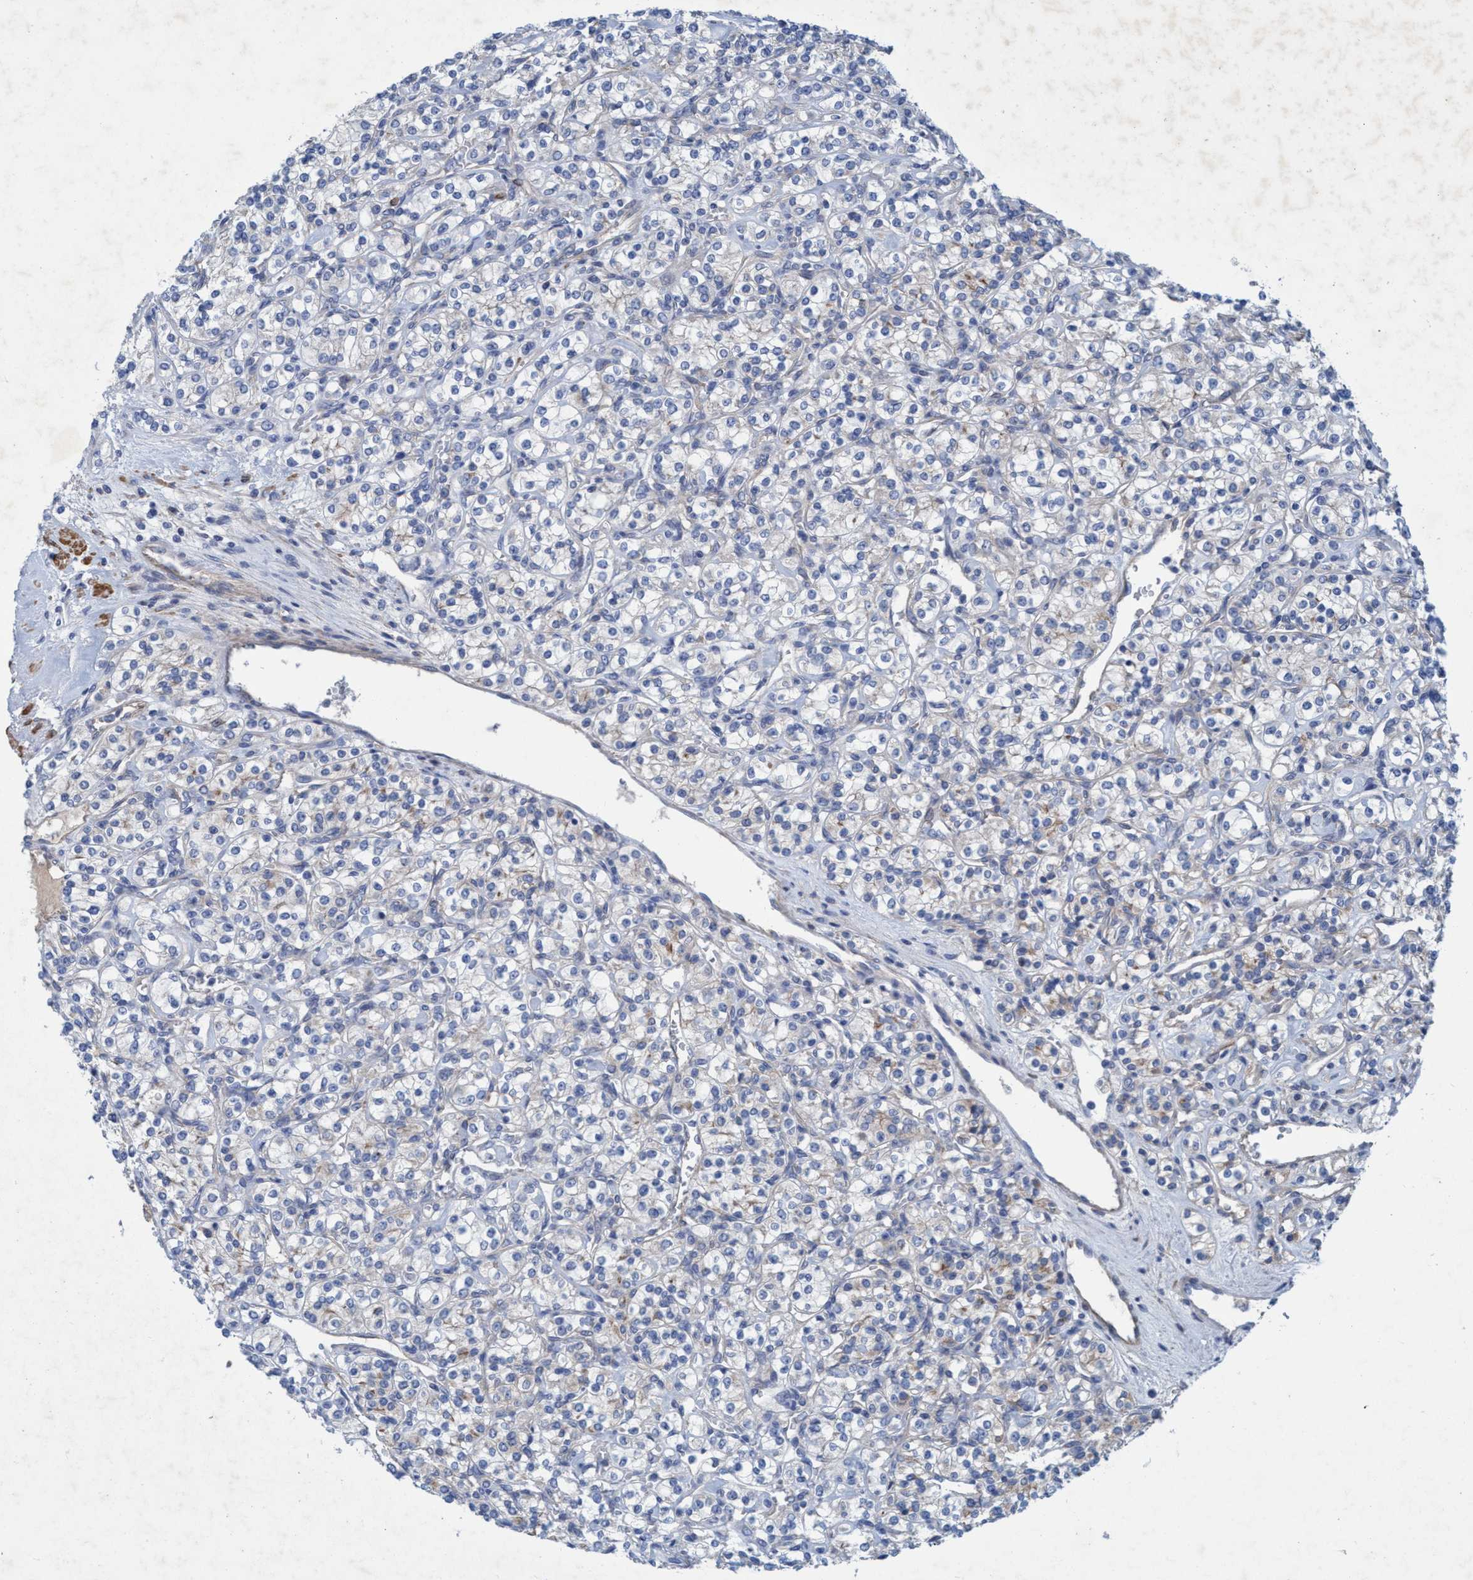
{"staining": {"intensity": "negative", "quantity": "none", "location": "none"}, "tissue": "renal cancer", "cell_type": "Tumor cells", "image_type": "cancer", "snomed": [{"axis": "morphology", "description": "Adenocarcinoma, NOS"}, {"axis": "topography", "description": "Kidney"}], "caption": "A high-resolution image shows IHC staining of adenocarcinoma (renal), which exhibits no significant positivity in tumor cells.", "gene": "GULP1", "patient": {"sex": "male", "age": 77}}